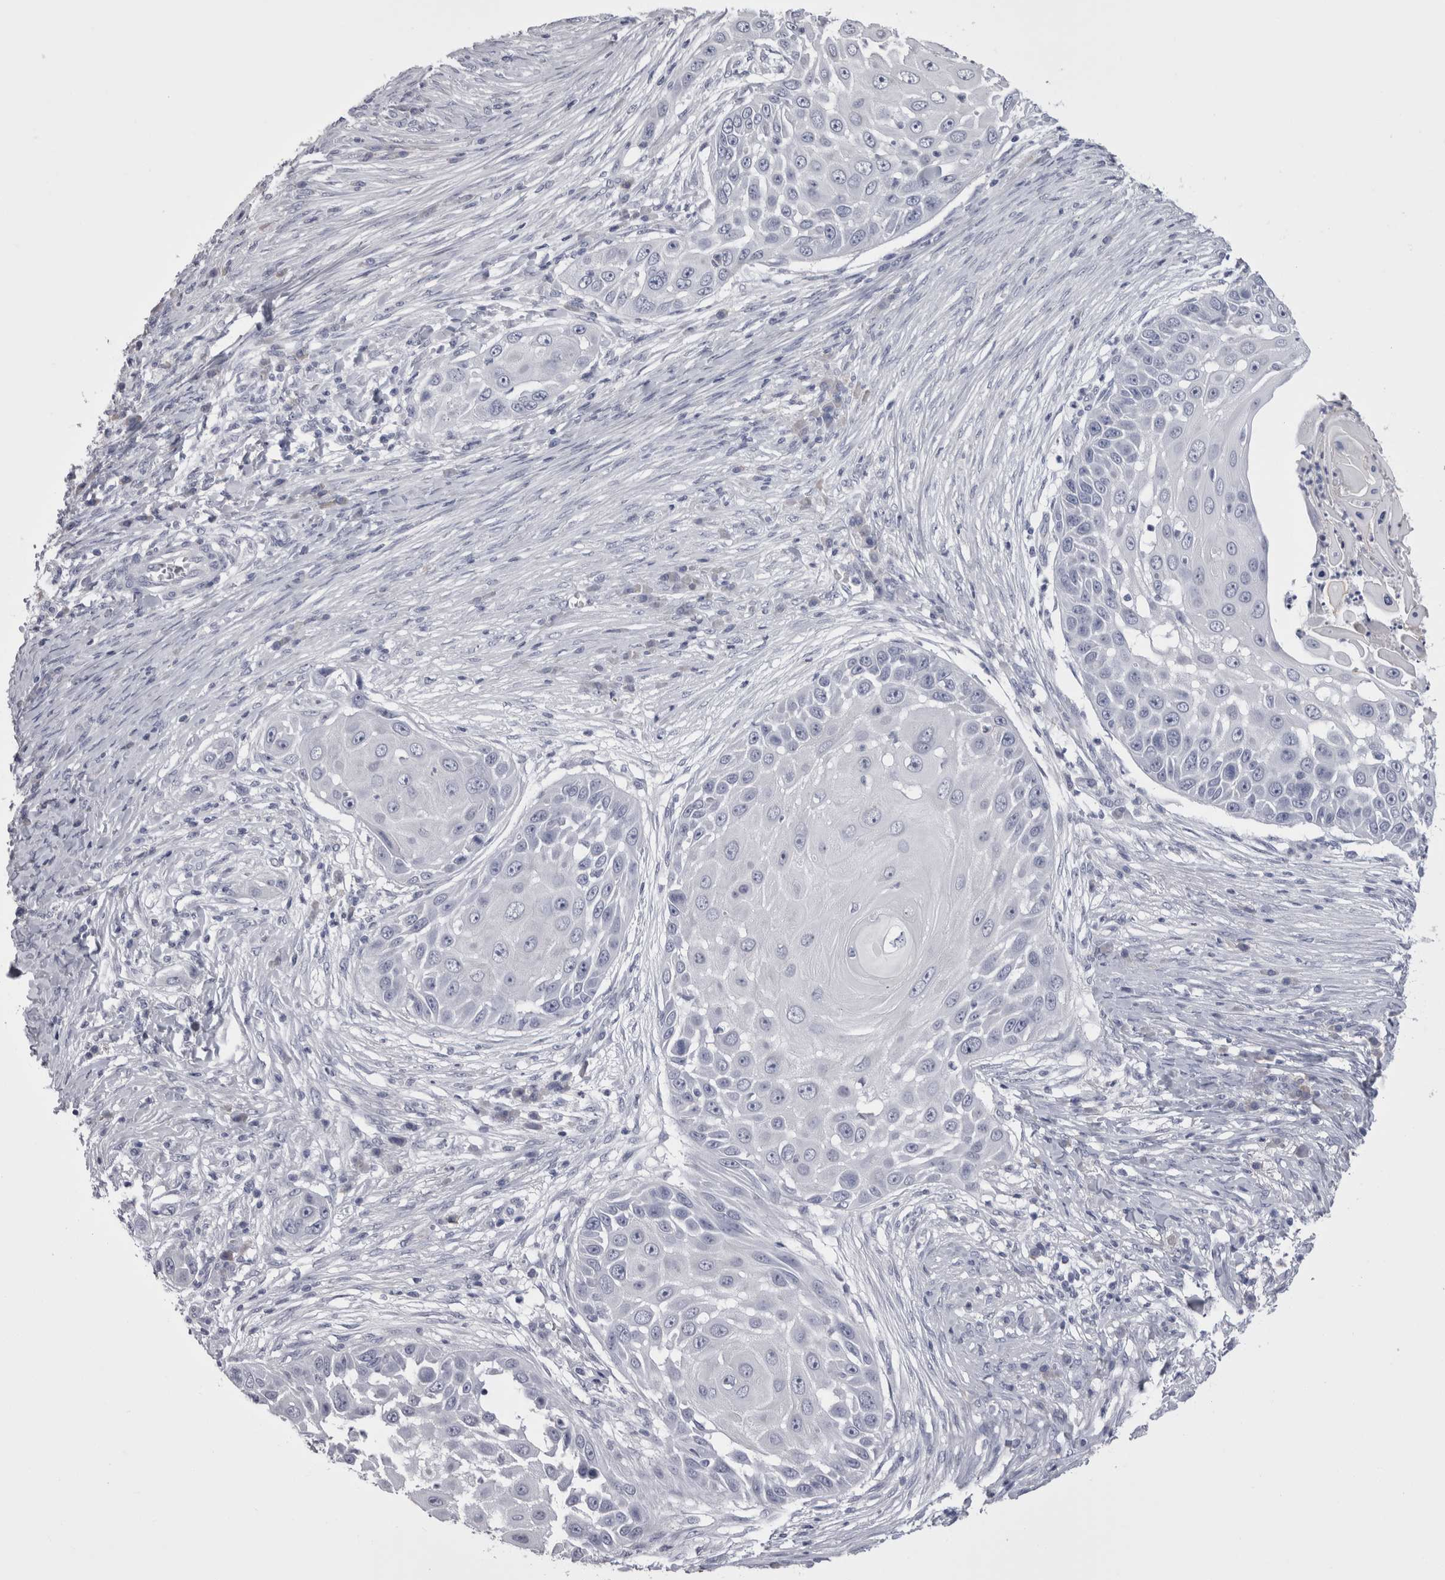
{"staining": {"intensity": "negative", "quantity": "none", "location": "none"}, "tissue": "skin cancer", "cell_type": "Tumor cells", "image_type": "cancer", "snomed": [{"axis": "morphology", "description": "Squamous cell carcinoma, NOS"}, {"axis": "topography", "description": "Skin"}], "caption": "Protein analysis of skin squamous cell carcinoma reveals no significant expression in tumor cells.", "gene": "CDHR5", "patient": {"sex": "female", "age": 44}}